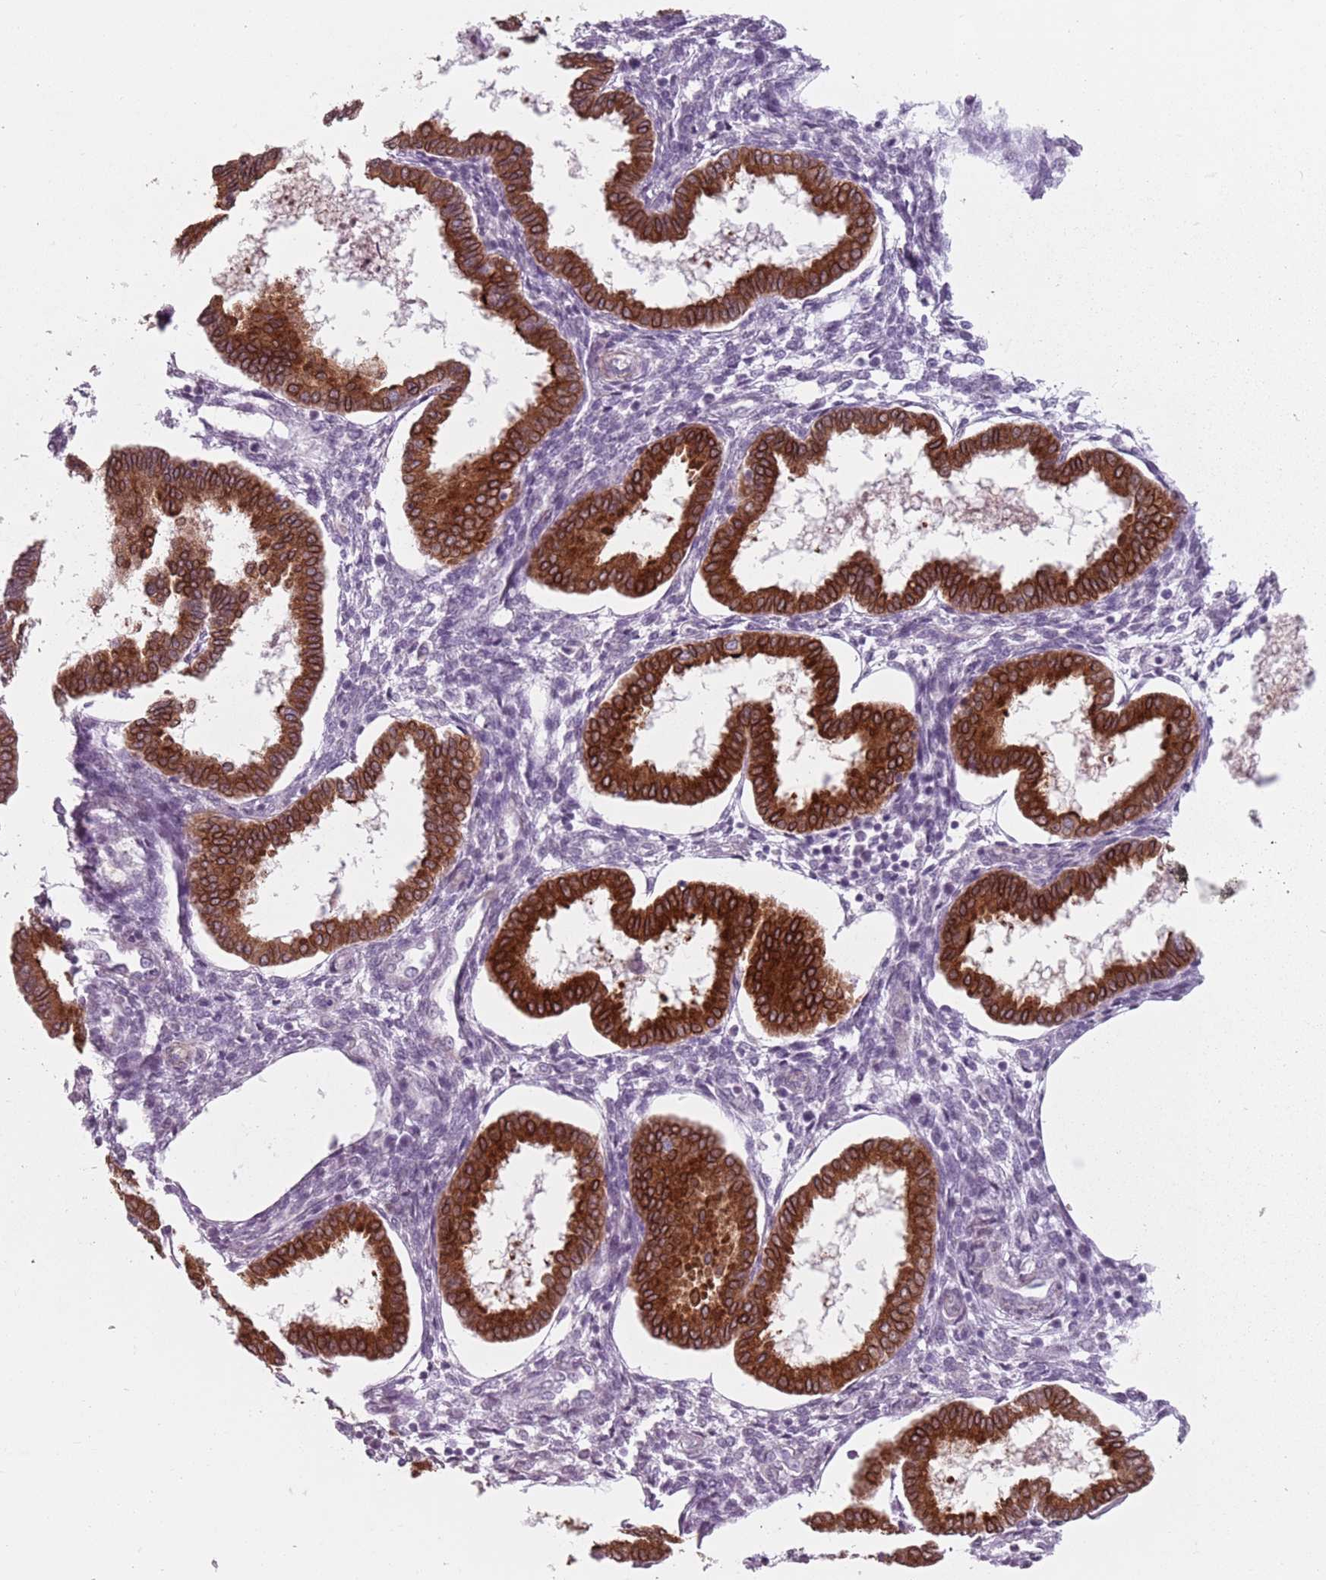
{"staining": {"intensity": "negative", "quantity": "none", "location": "none"}, "tissue": "endometrium", "cell_type": "Cells in endometrial stroma", "image_type": "normal", "snomed": [{"axis": "morphology", "description": "Normal tissue, NOS"}, {"axis": "topography", "description": "Endometrium"}], "caption": "The photomicrograph displays no significant positivity in cells in endometrial stroma of endometrium. (Stains: DAB (3,3'-diaminobenzidine) immunohistochemistry with hematoxylin counter stain, Microscopy: brightfield microscopy at high magnification).", "gene": "TMC4", "patient": {"sex": "female", "age": 24}}